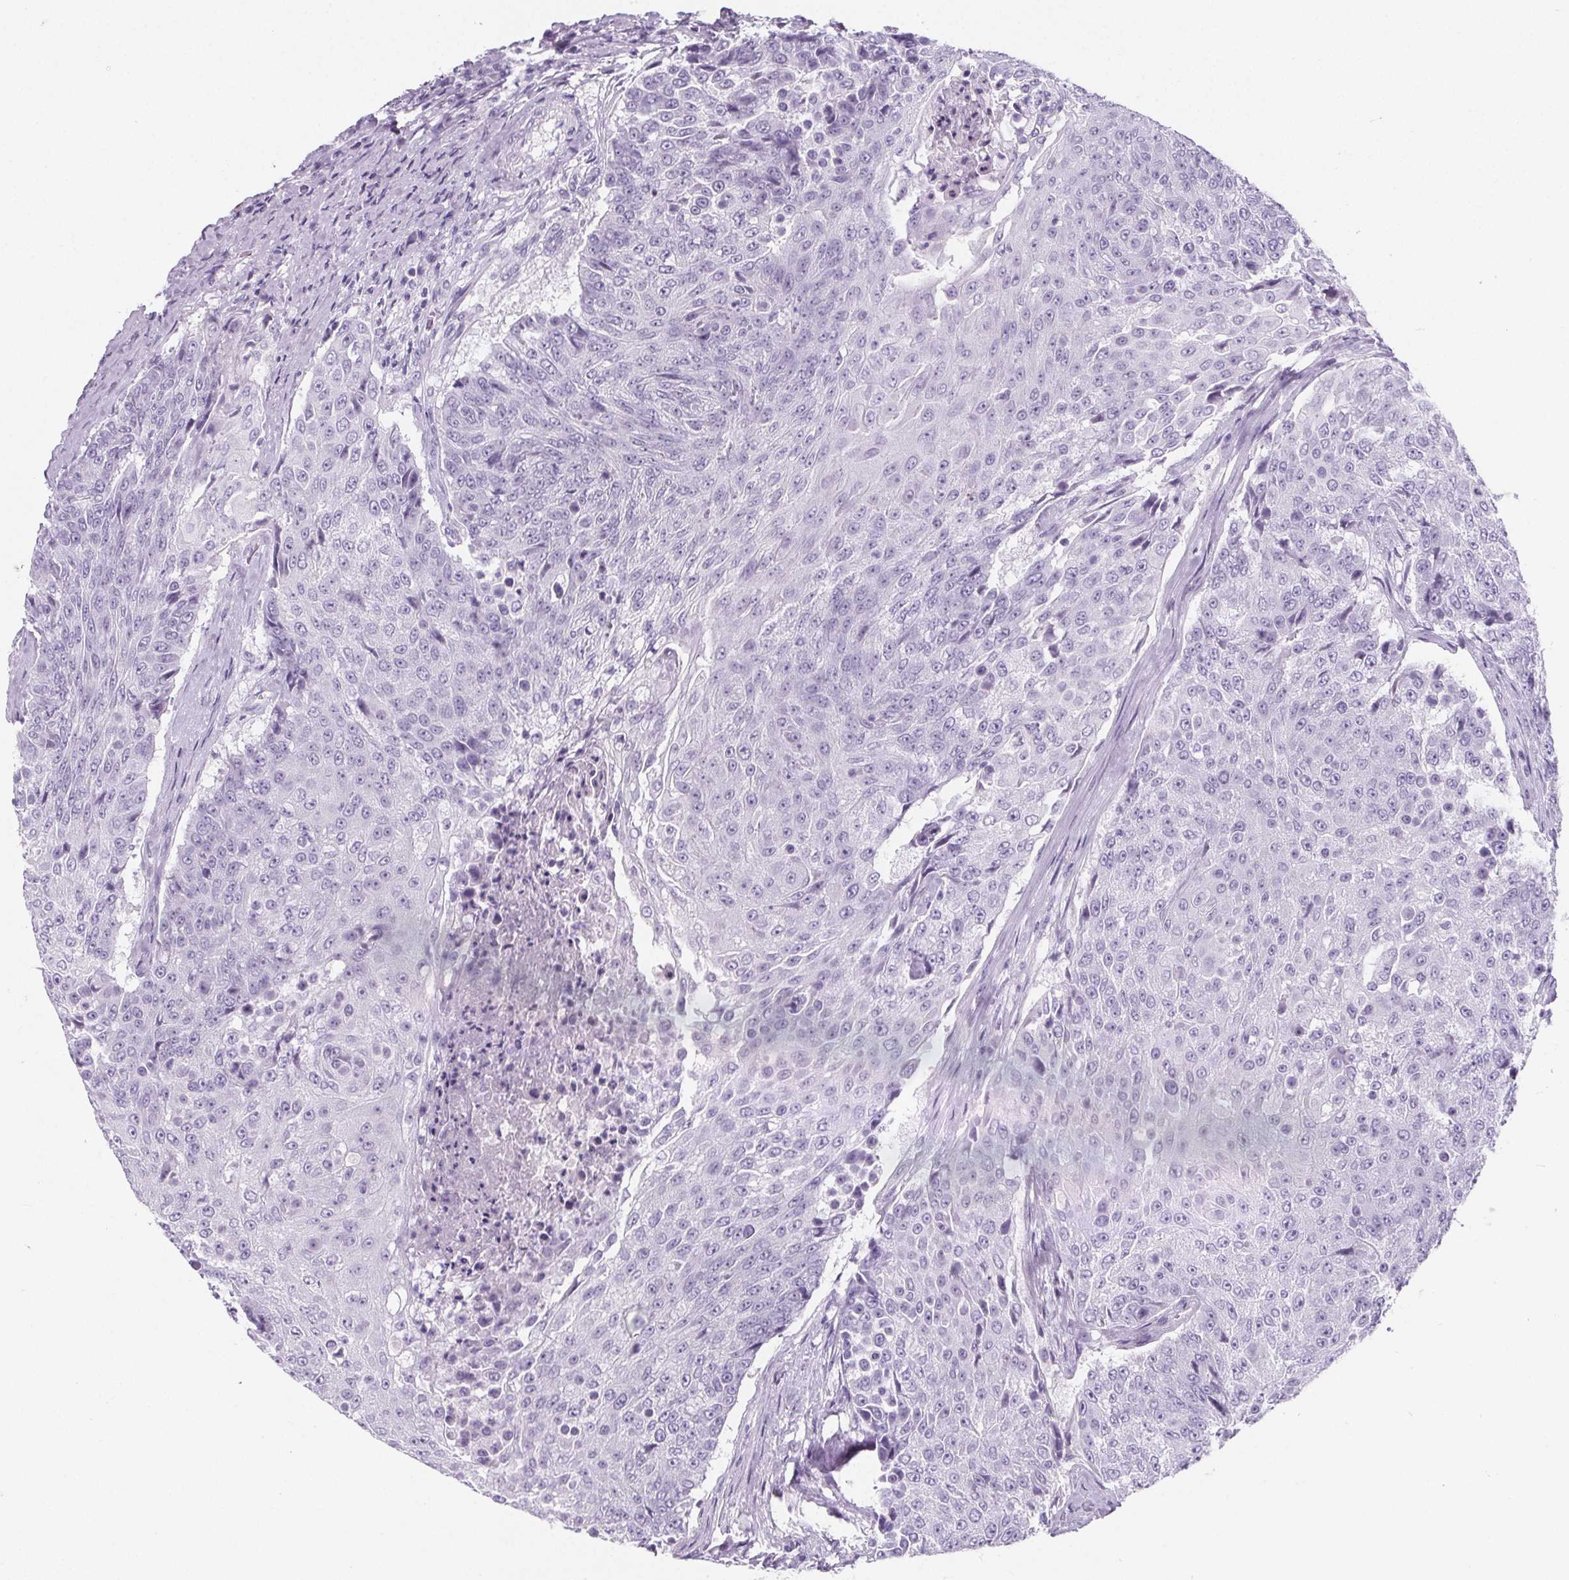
{"staining": {"intensity": "negative", "quantity": "none", "location": "none"}, "tissue": "urothelial cancer", "cell_type": "Tumor cells", "image_type": "cancer", "snomed": [{"axis": "morphology", "description": "Urothelial carcinoma, High grade"}, {"axis": "topography", "description": "Urinary bladder"}], "caption": "Urothelial cancer was stained to show a protein in brown. There is no significant expression in tumor cells.", "gene": "ADRB1", "patient": {"sex": "female", "age": 63}}